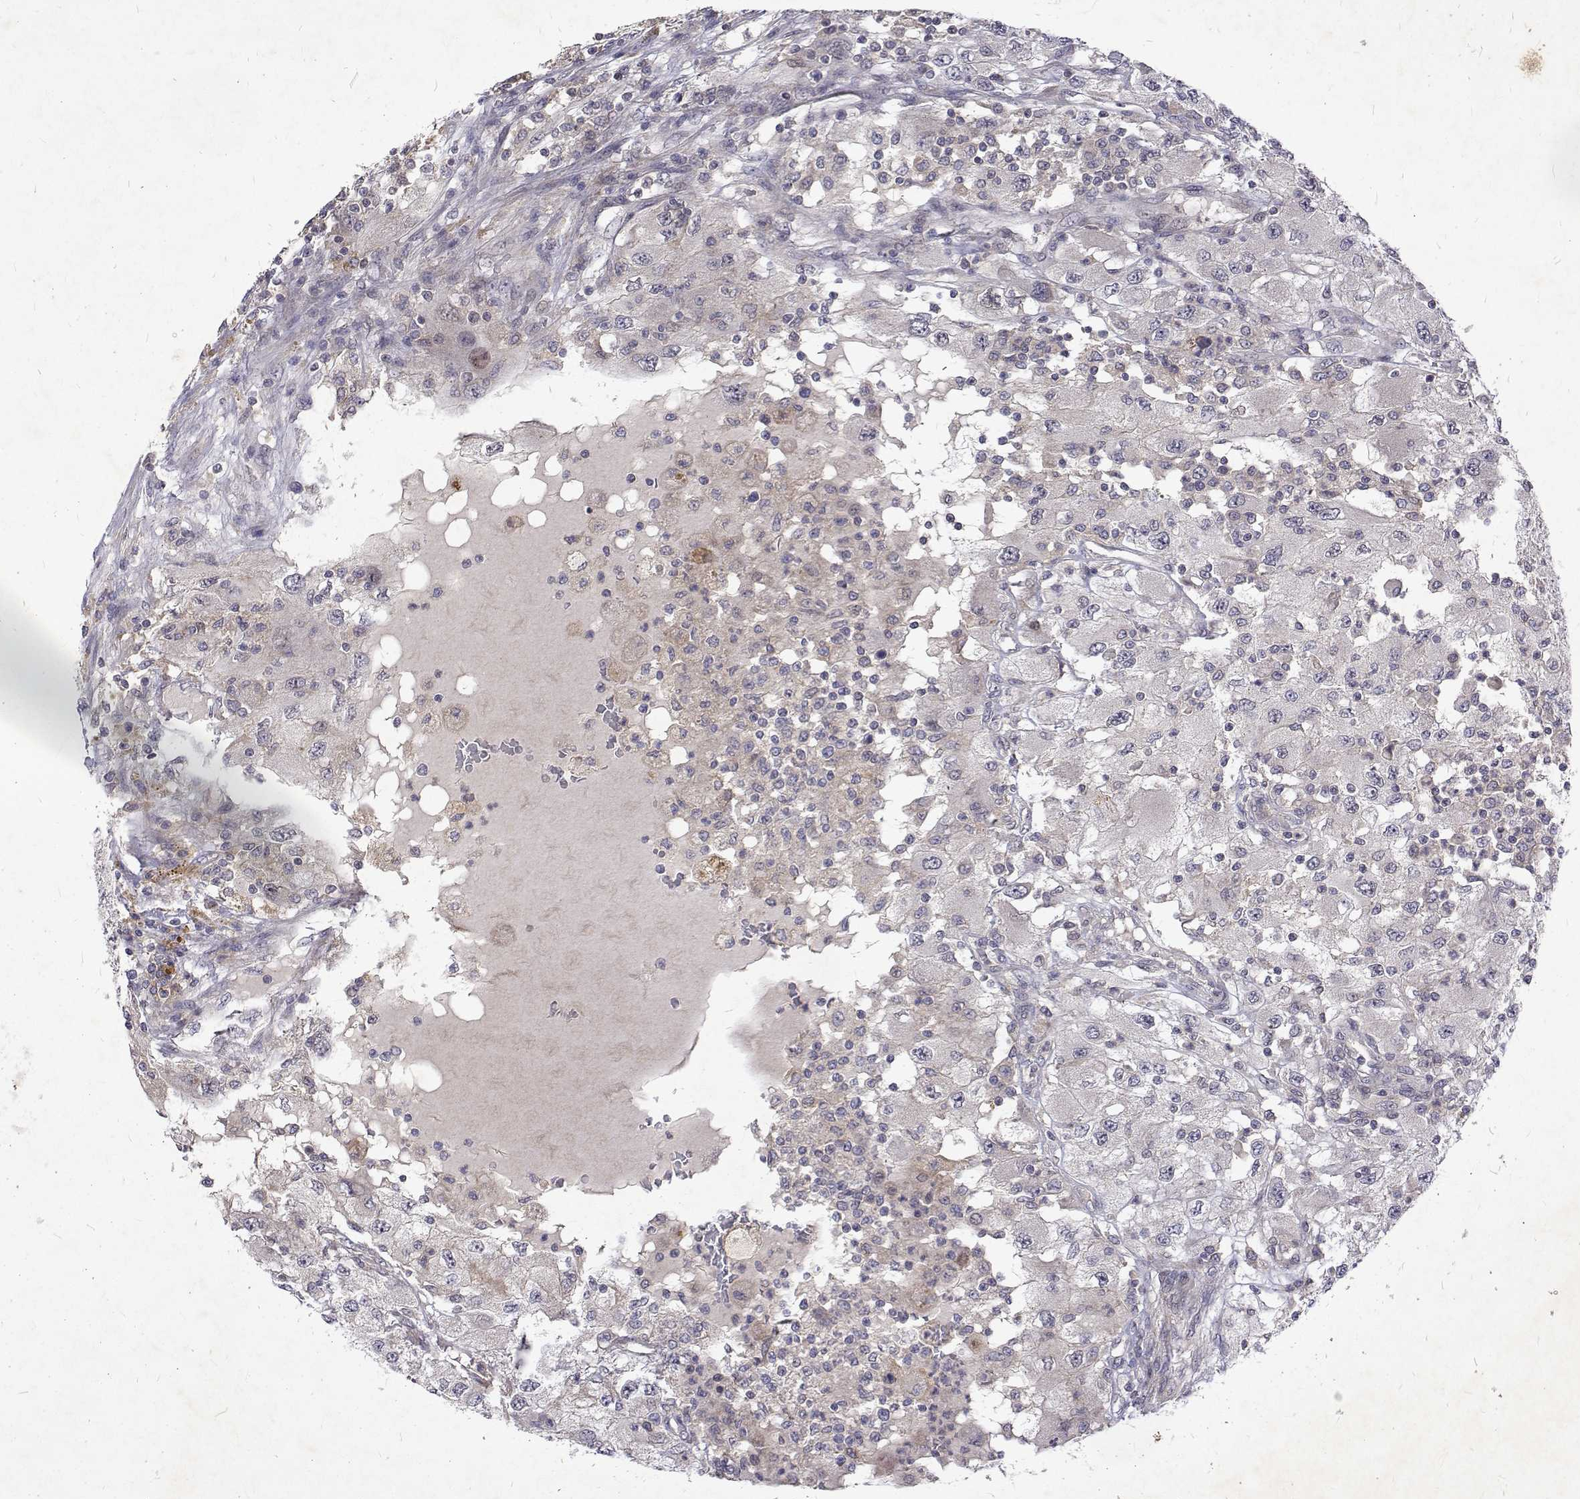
{"staining": {"intensity": "negative", "quantity": "none", "location": "none"}, "tissue": "renal cancer", "cell_type": "Tumor cells", "image_type": "cancer", "snomed": [{"axis": "morphology", "description": "Adenocarcinoma, NOS"}, {"axis": "topography", "description": "Kidney"}], "caption": "A photomicrograph of renal cancer stained for a protein shows no brown staining in tumor cells.", "gene": "ALKBH8", "patient": {"sex": "female", "age": 67}}